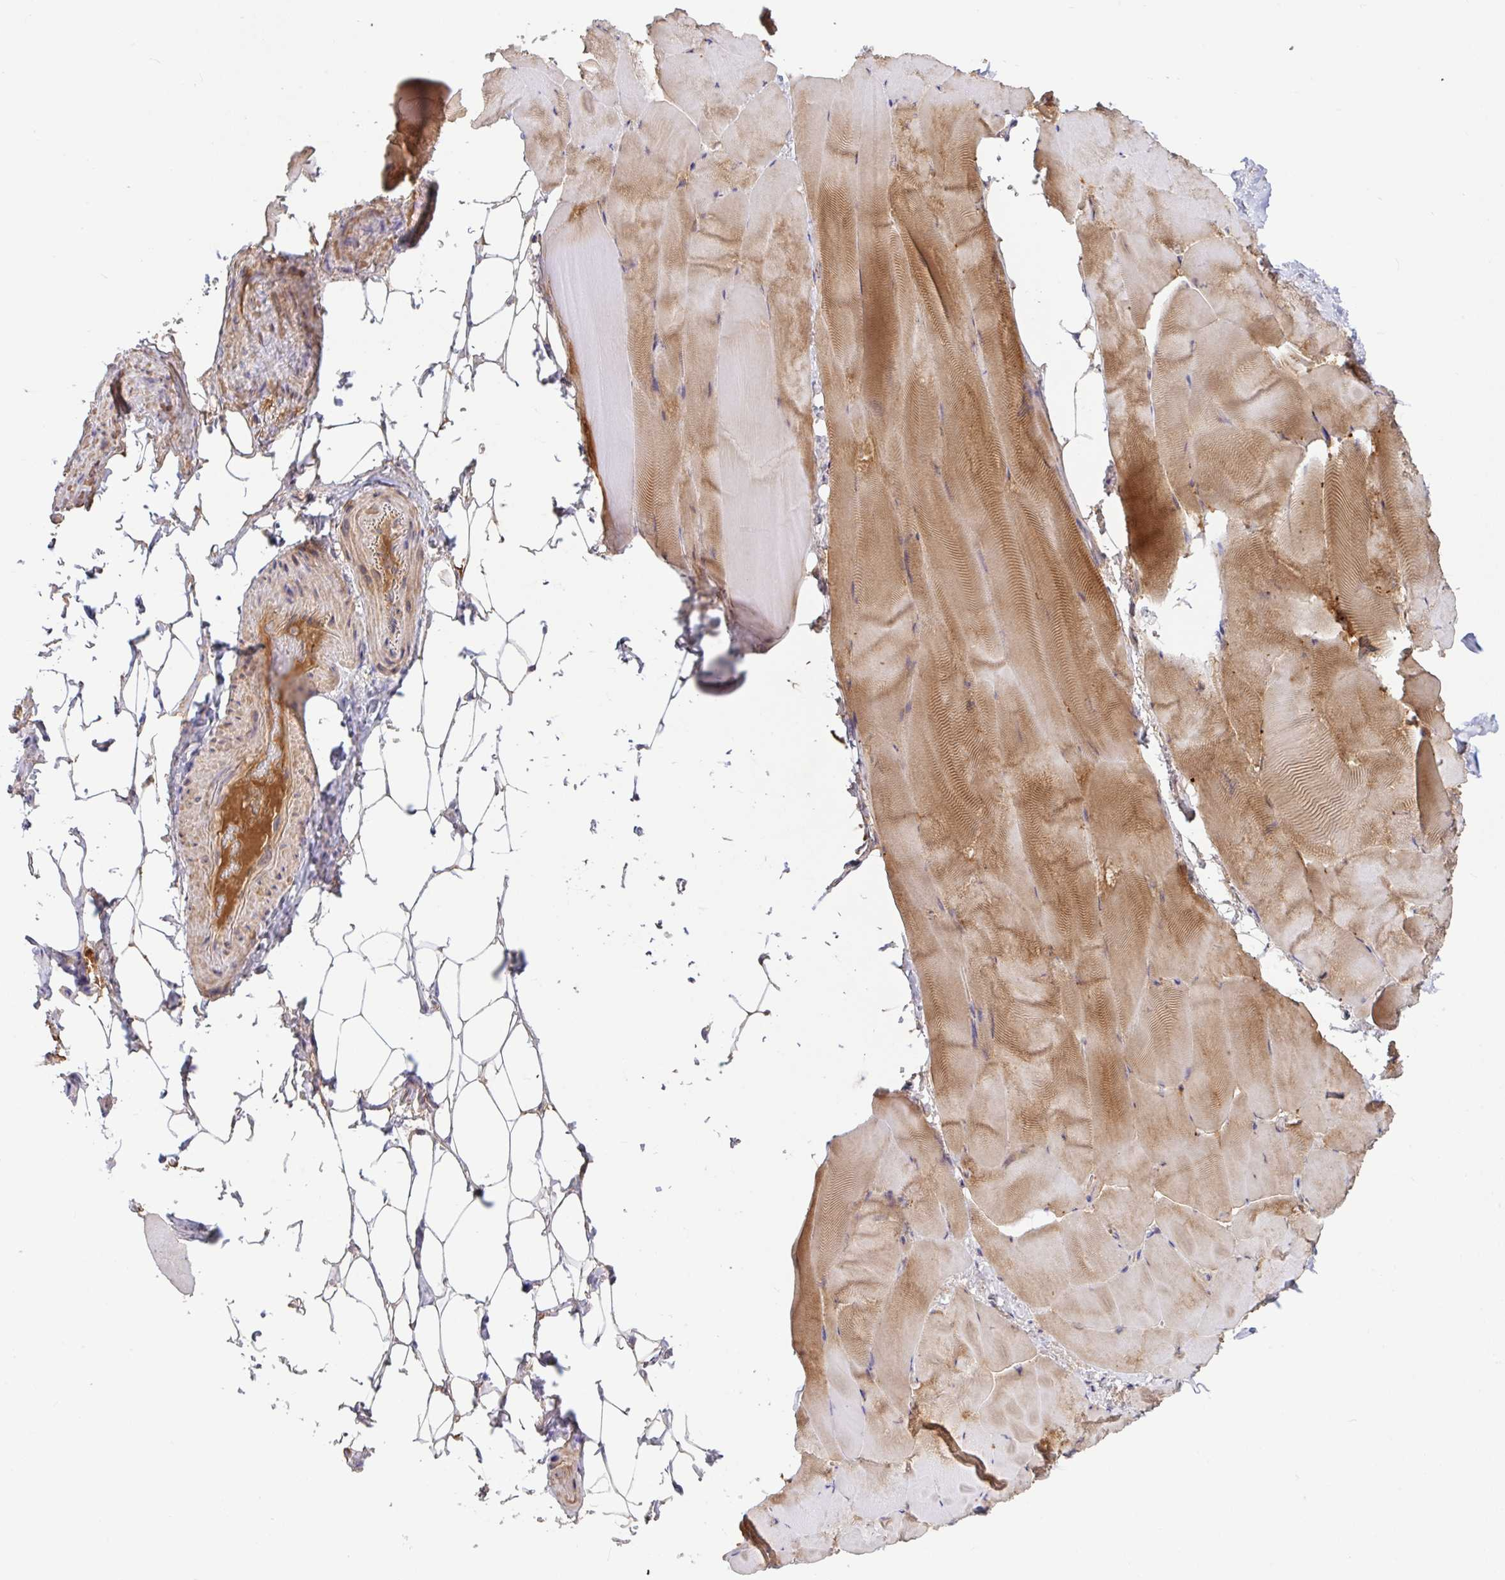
{"staining": {"intensity": "strong", "quantity": ">75%", "location": "cytoplasmic/membranous"}, "tissue": "skeletal muscle", "cell_type": "Myocytes", "image_type": "normal", "snomed": [{"axis": "morphology", "description": "Normal tissue, NOS"}, {"axis": "topography", "description": "Skeletal muscle"}], "caption": "Protein expression analysis of benign human skeletal muscle reveals strong cytoplasmic/membranous positivity in approximately >75% of myocytes.", "gene": "PYGM", "patient": {"sex": "female", "age": 64}}